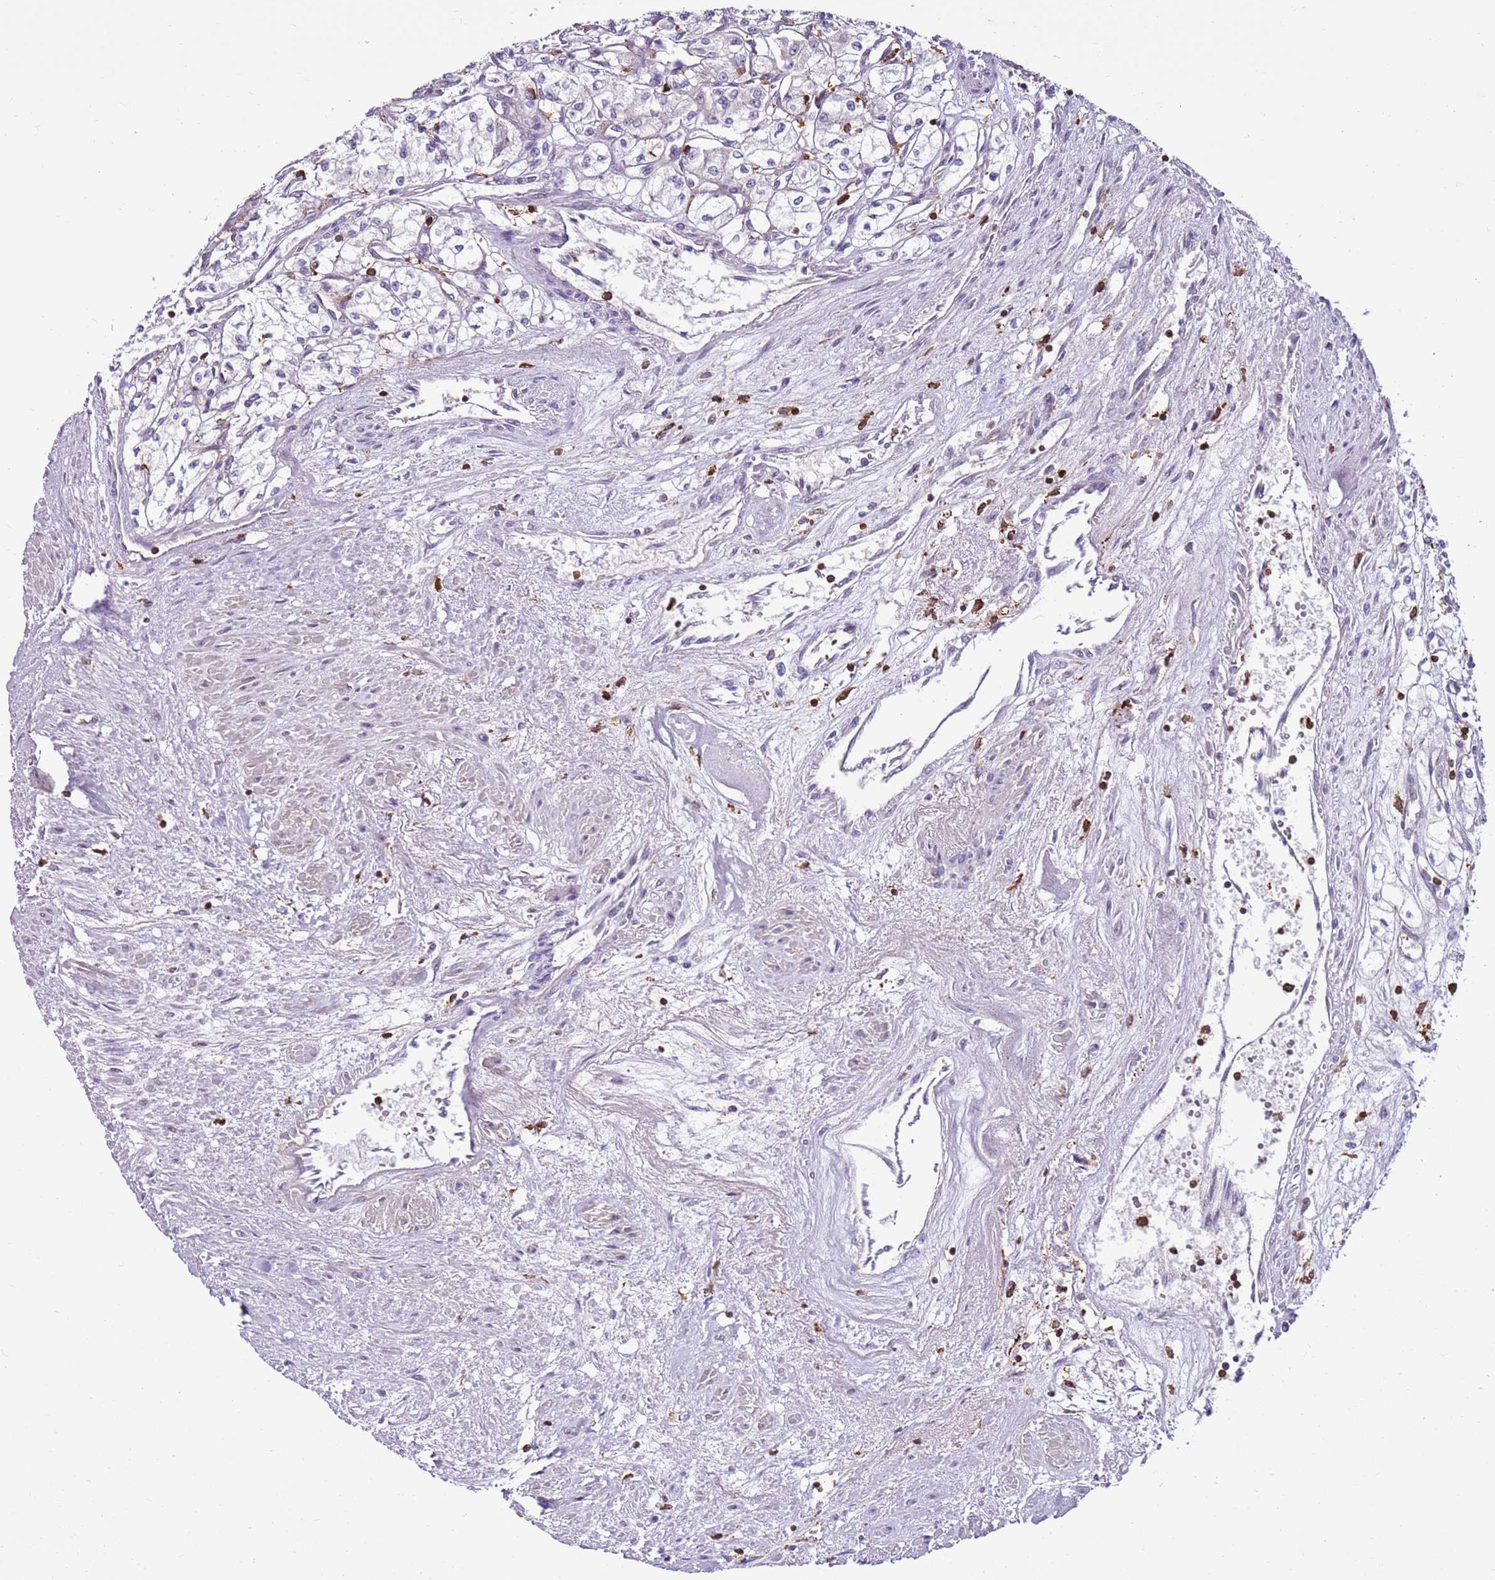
{"staining": {"intensity": "negative", "quantity": "none", "location": "none"}, "tissue": "renal cancer", "cell_type": "Tumor cells", "image_type": "cancer", "snomed": [{"axis": "morphology", "description": "Adenocarcinoma, NOS"}, {"axis": "topography", "description": "Kidney"}], "caption": "The image shows no significant expression in tumor cells of adenocarcinoma (renal).", "gene": "ZSWIM1", "patient": {"sex": "male", "age": 59}}